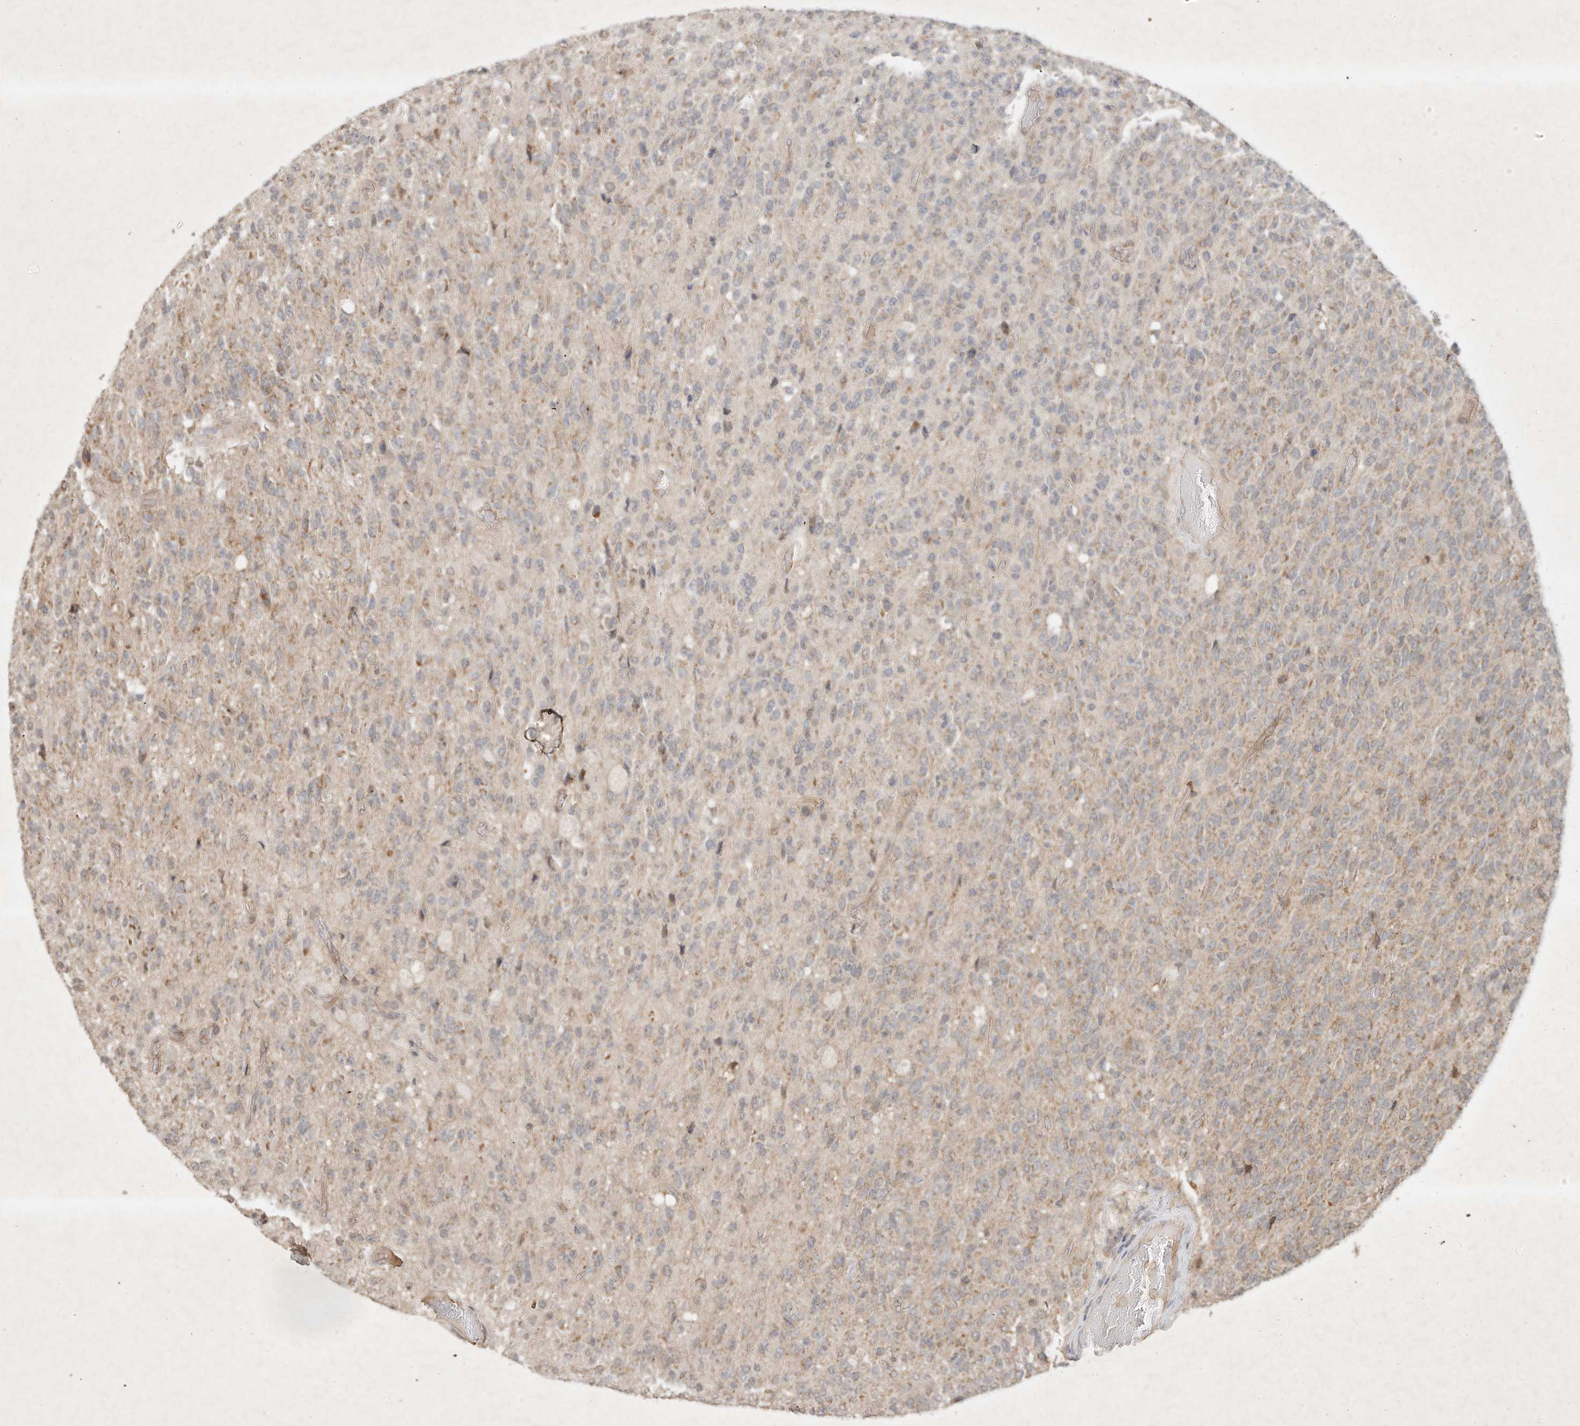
{"staining": {"intensity": "weak", "quantity": "25%-75%", "location": "cytoplasmic/membranous"}, "tissue": "glioma", "cell_type": "Tumor cells", "image_type": "cancer", "snomed": [{"axis": "morphology", "description": "Glioma, malignant, High grade"}, {"axis": "topography", "description": "pancreas cauda"}], "caption": "Immunohistochemical staining of malignant high-grade glioma demonstrates low levels of weak cytoplasmic/membranous protein positivity in approximately 25%-75% of tumor cells.", "gene": "BTRC", "patient": {"sex": "male", "age": 60}}